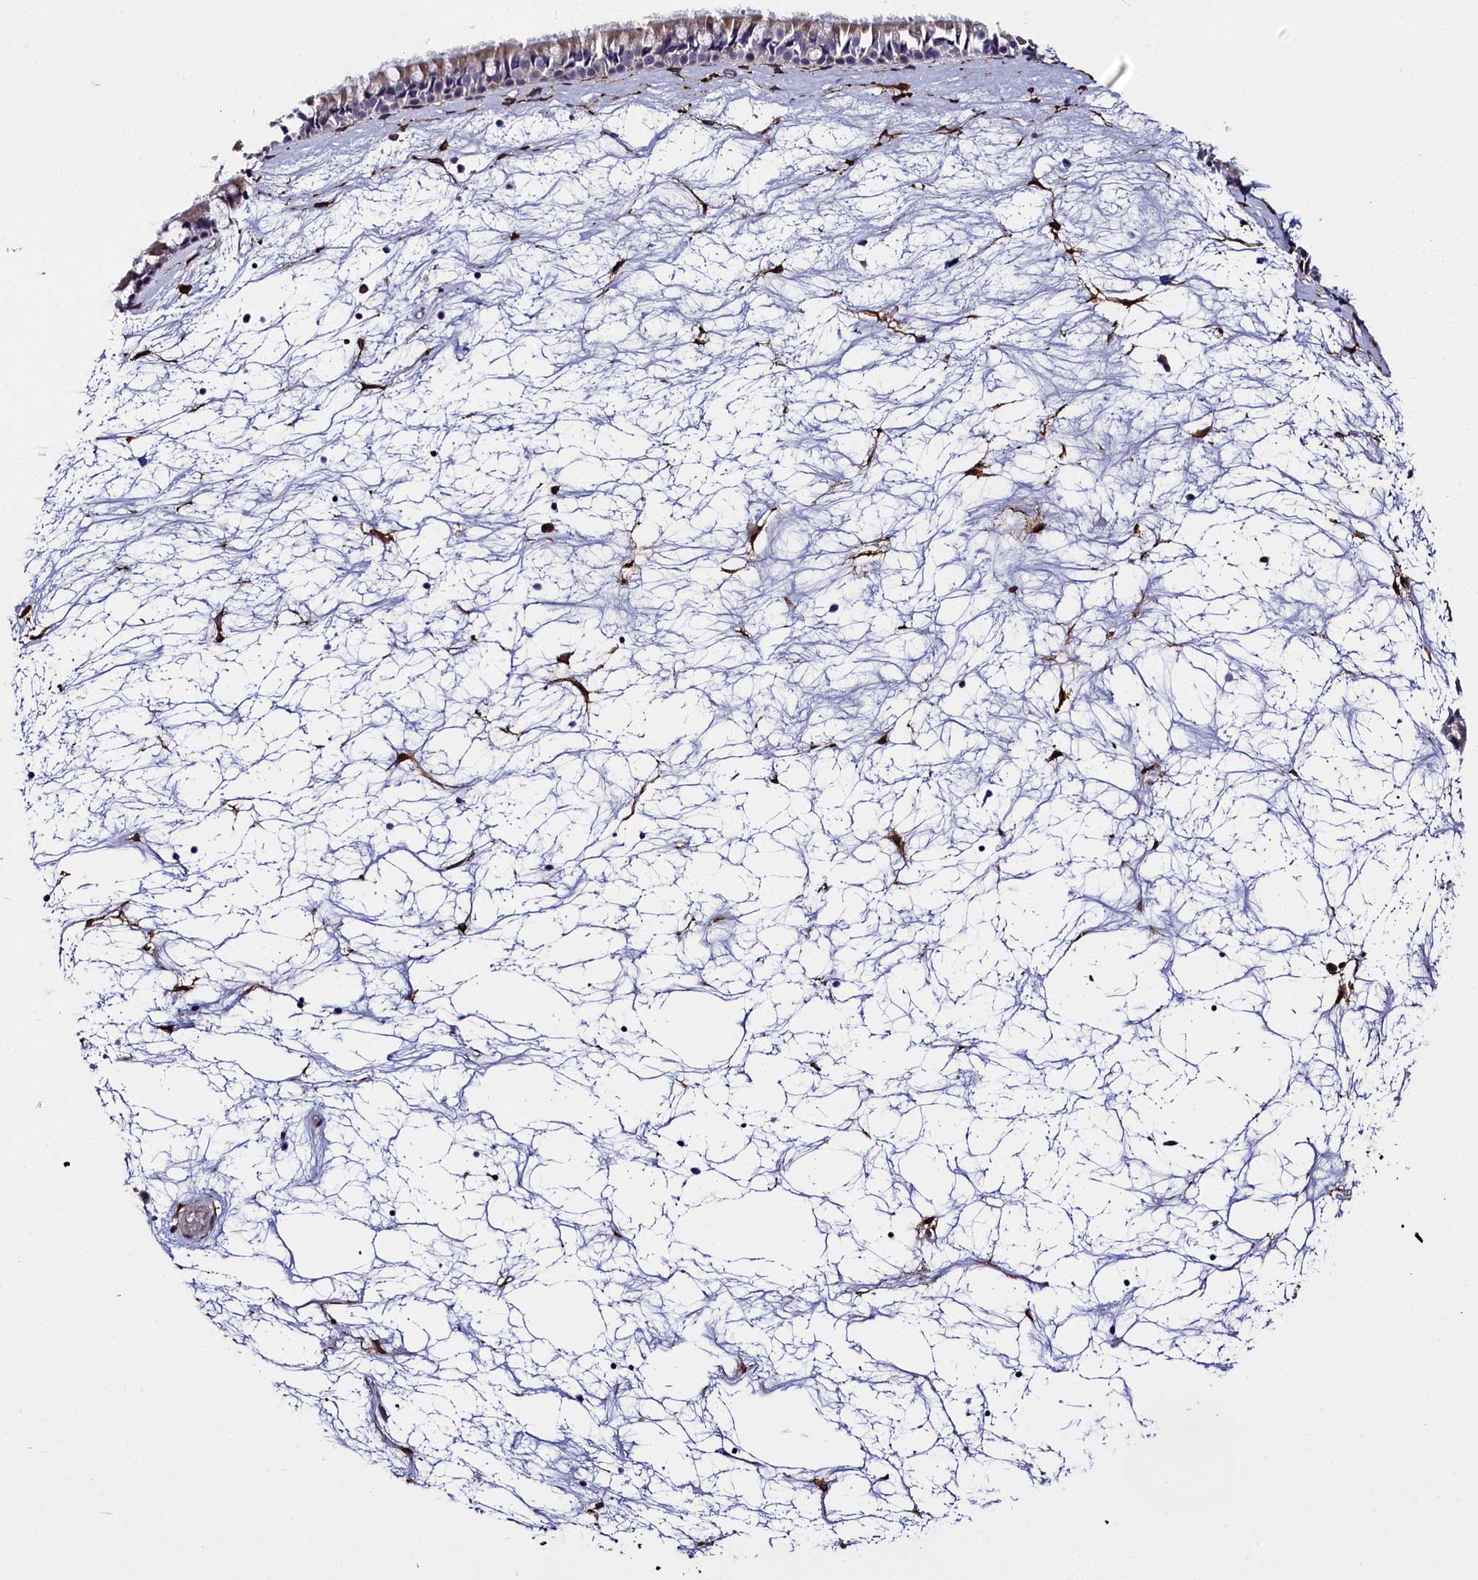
{"staining": {"intensity": "weak", "quantity": "25%-75%", "location": "cytoplasmic/membranous"}, "tissue": "nasopharynx", "cell_type": "Respiratory epithelial cells", "image_type": "normal", "snomed": [{"axis": "morphology", "description": "Normal tissue, NOS"}, {"axis": "topography", "description": "Nasopharynx"}], "caption": "A brown stain highlights weak cytoplasmic/membranous staining of a protein in respiratory epithelial cells of benign nasopharynx. (DAB IHC with brightfield microscopy, high magnification).", "gene": "MRC2", "patient": {"sex": "male", "age": 64}}